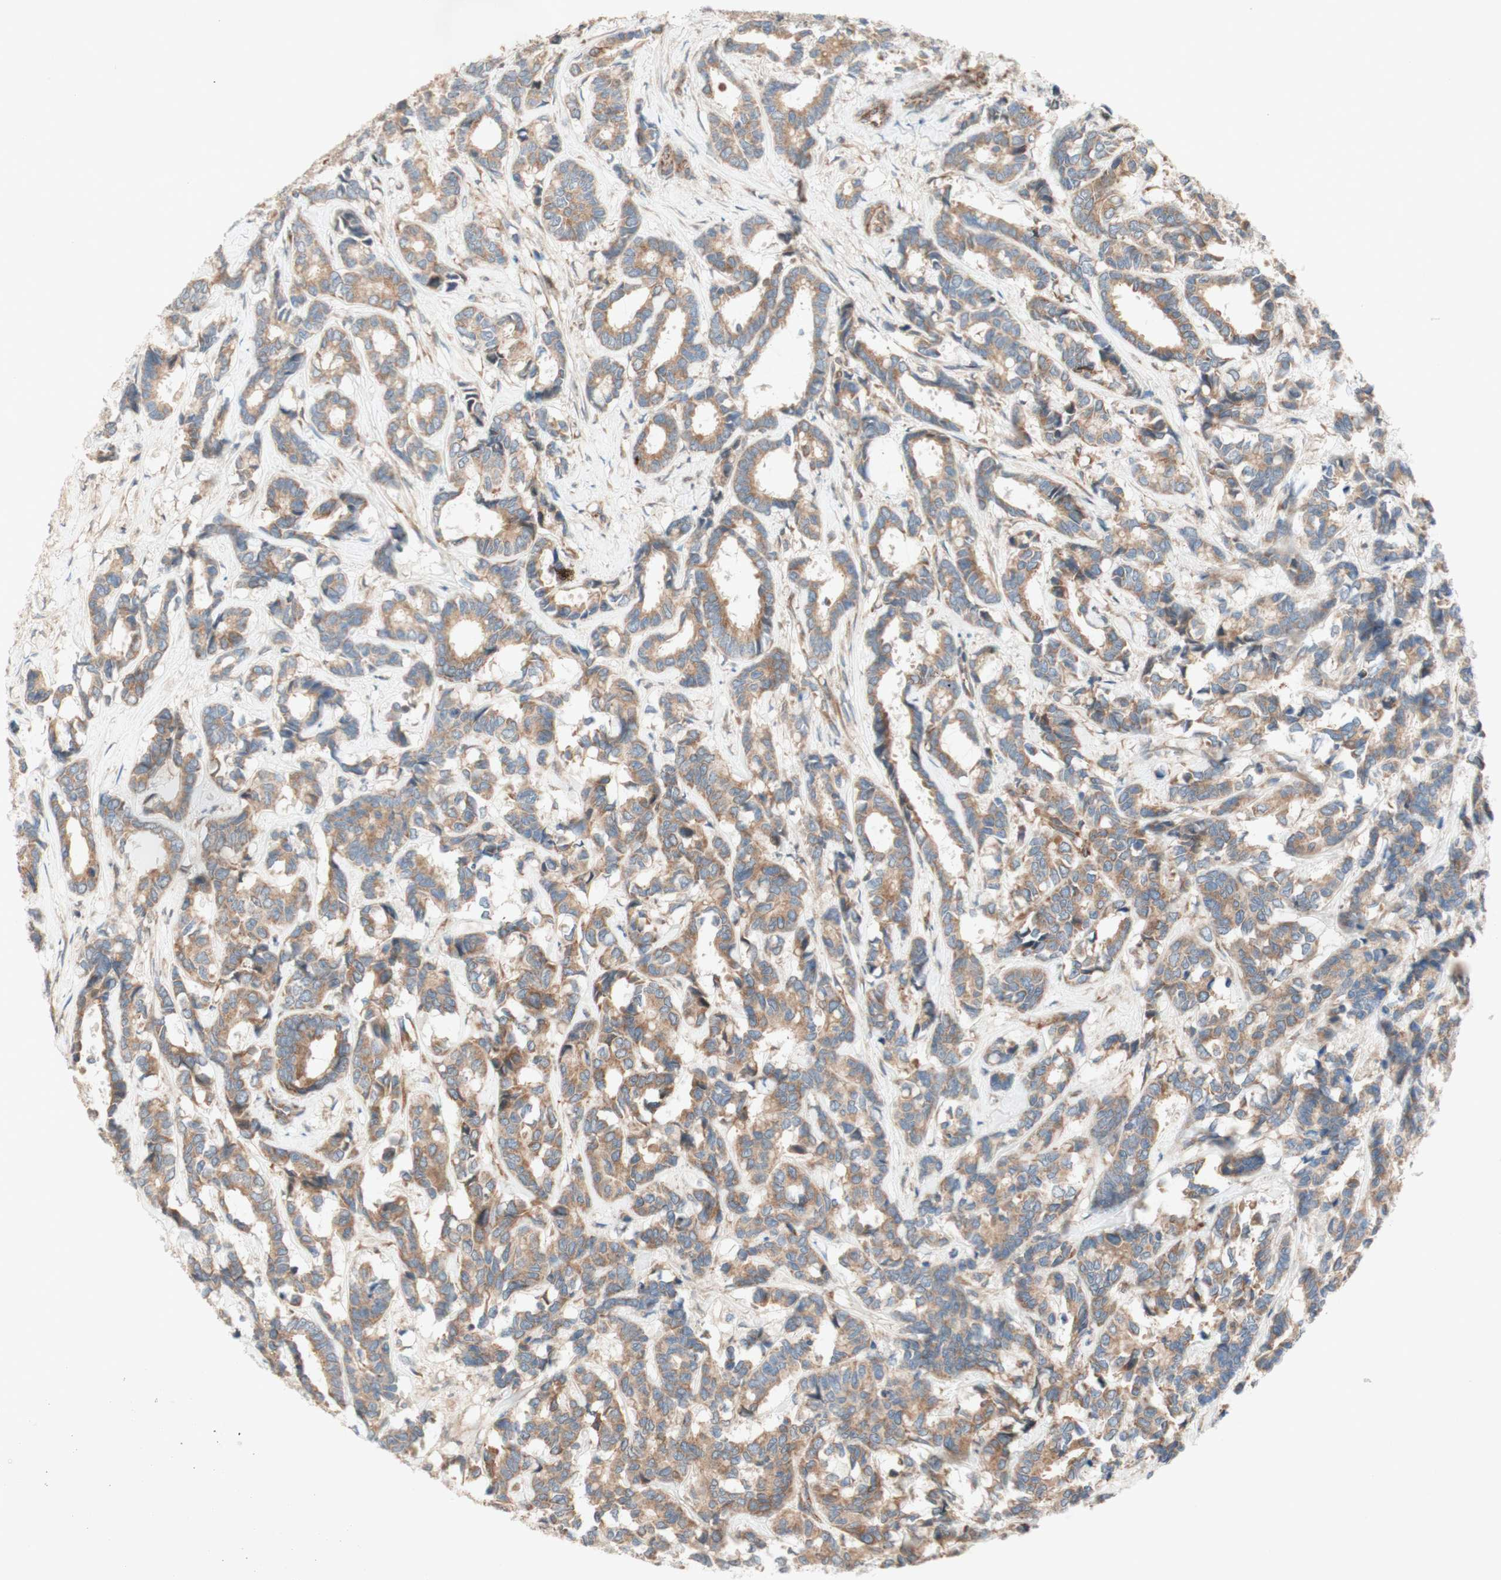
{"staining": {"intensity": "moderate", "quantity": ">75%", "location": "cytoplasmic/membranous"}, "tissue": "breast cancer", "cell_type": "Tumor cells", "image_type": "cancer", "snomed": [{"axis": "morphology", "description": "Duct carcinoma"}, {"axis": "topography", "description": "Breast"}], "caption": "Approximately >75% of tumor cells in breast infiltrating ductal carcinoma exhibit moderate cytoplasmic/membranous protein staining as visualized by brown immunohistochemical staining.", "gene": "SOCS2", "patient": {"sex": "female", "age": 87}}